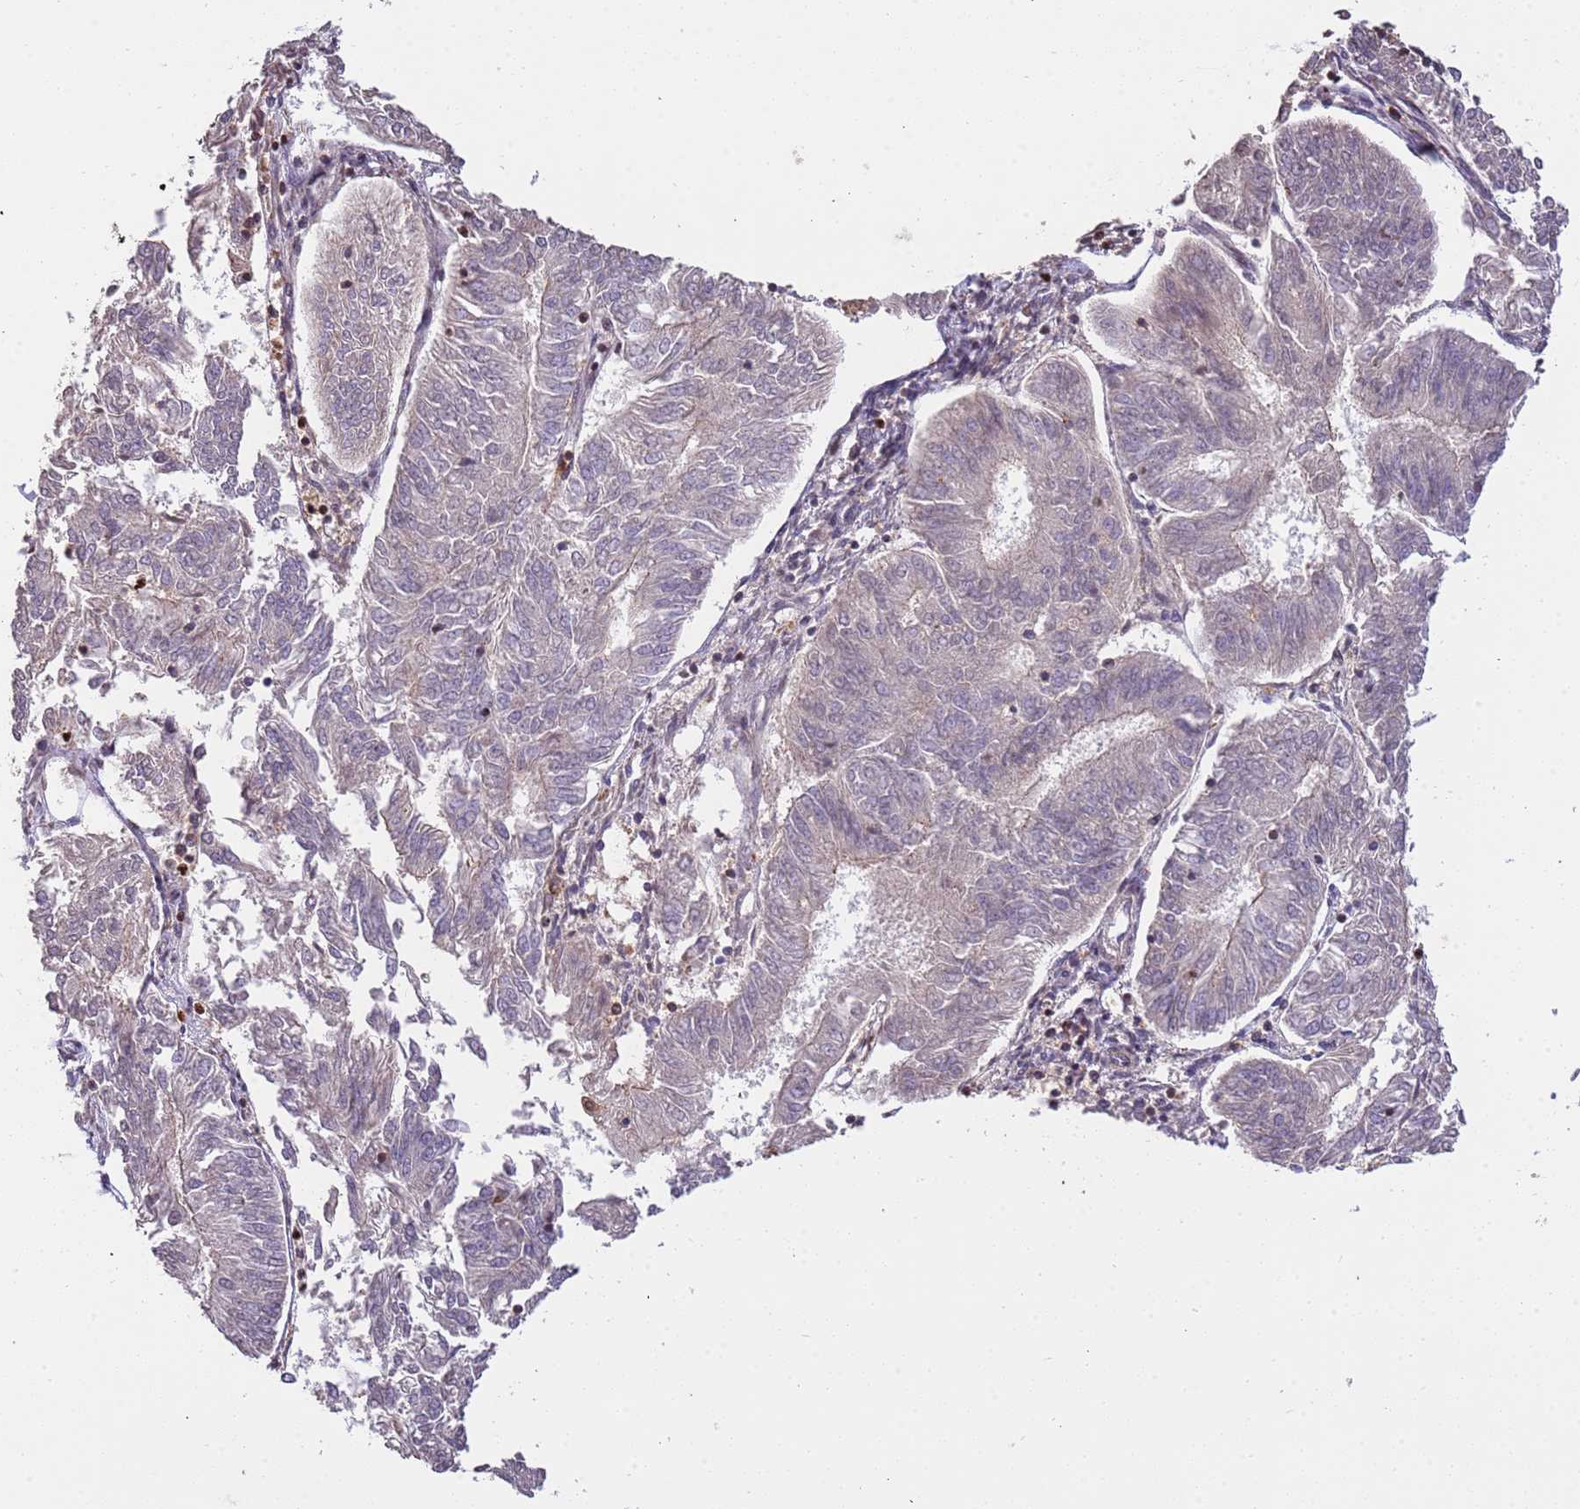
{"staining": {"intensity": "negative", "quantity": "none", "location": "none"}, "tissue": "endometrial cancer", "cell_type": "Tumor cells", "image_type": "cancer", "snomed": [{"axis": "morphology", "description": "Adenocarcinoma, NOS"}, {"axis": "topography", "description": "Endometrium"}], "caption": "High power microscopy photomicrograph of an immunohistochemistry (IHC) photomicrograph of endometrial cancer (adenocarcinoma), revealing no significant positivity in tumor cells.", "gene": "SLC16A4", "patient": {"sex": "female", "age": 58}}